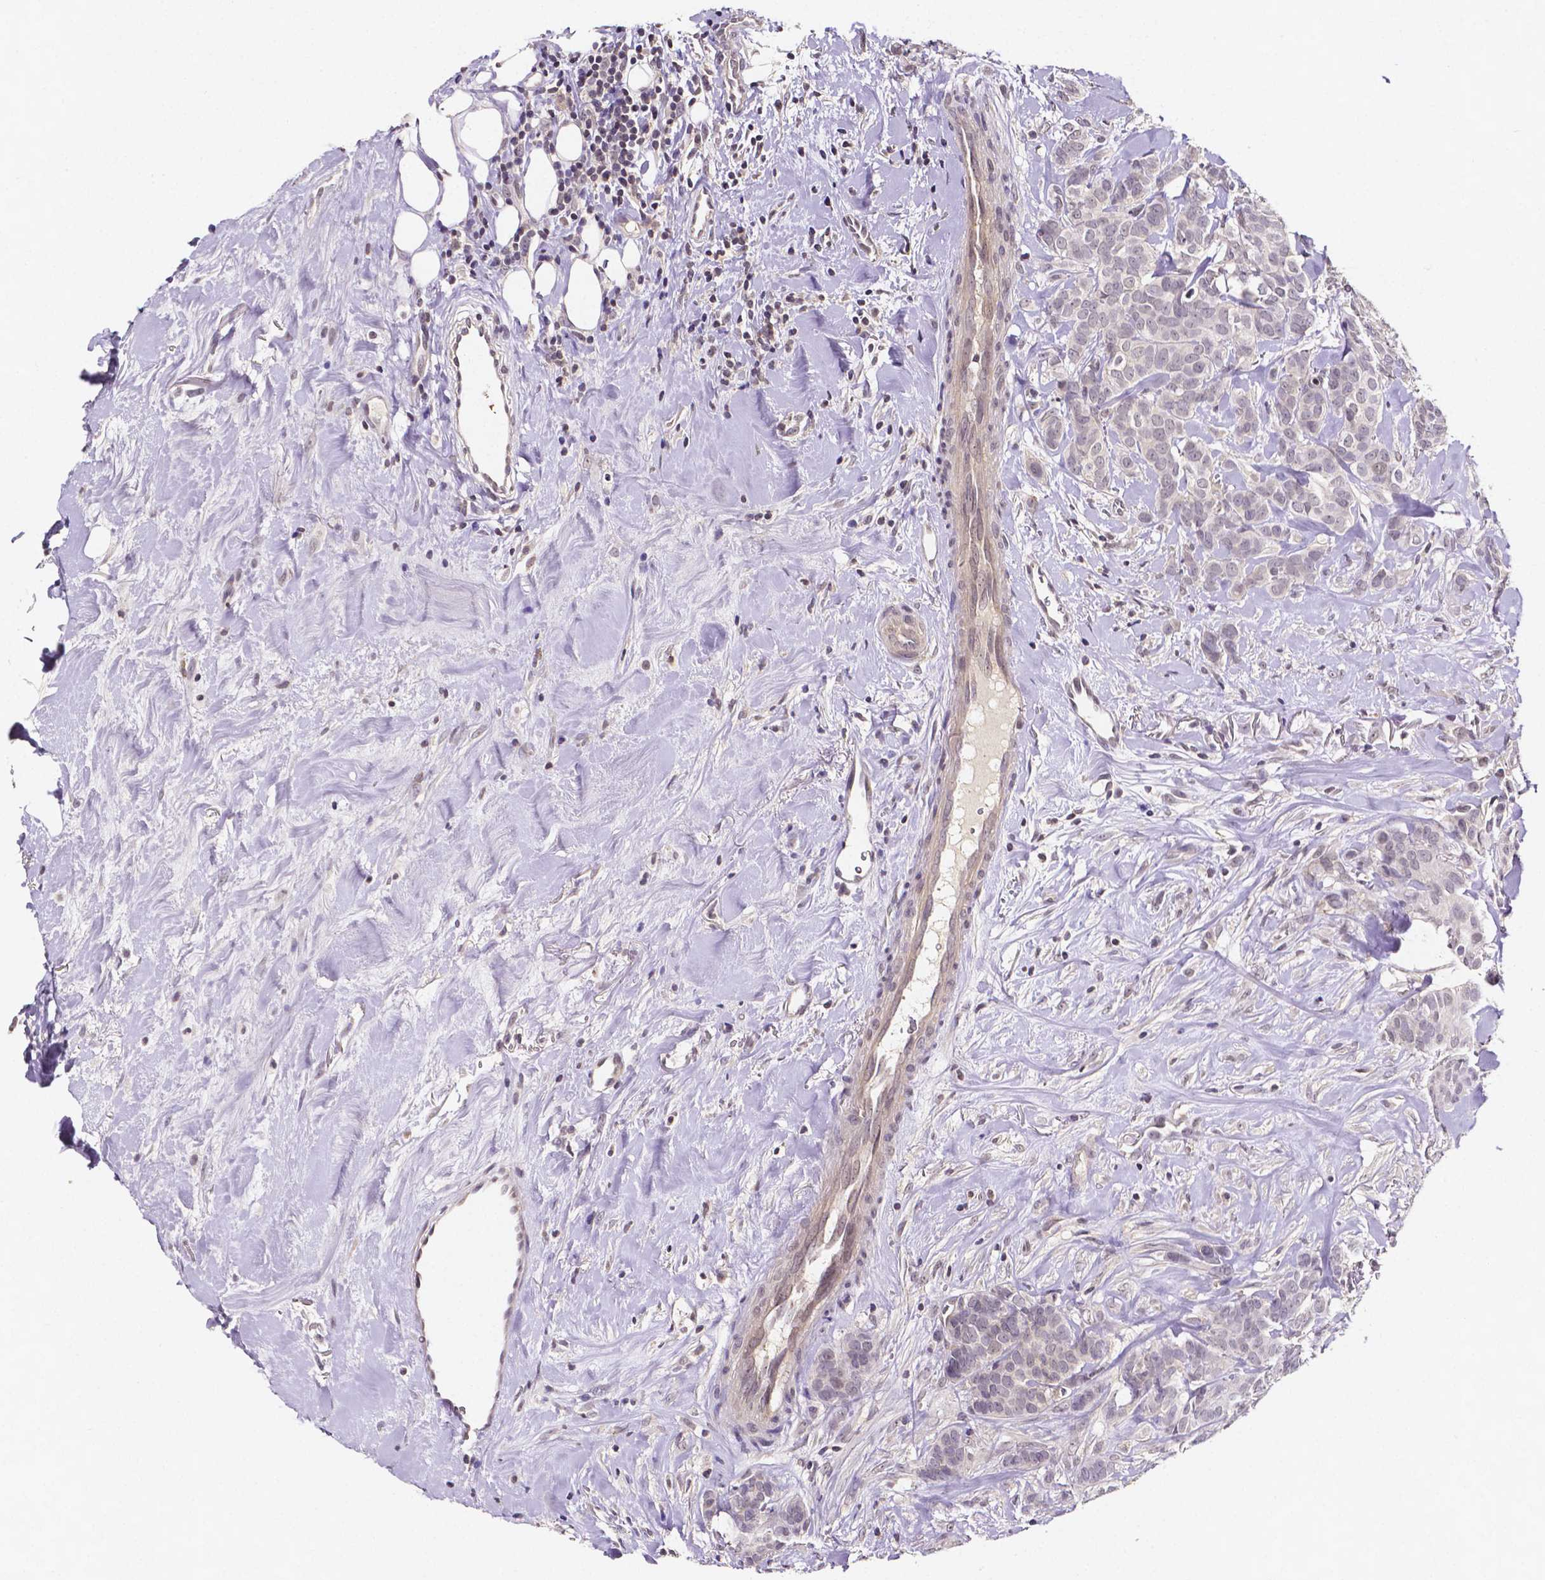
{"staining": {"intensity": "negative", "quantity": "none", "location": "none"}, "tissue": "breast cancer", "cell_type": "Tumor cells", "image_type": "cancer", "snomed": [{"axis": "morphology", "description": "Duct carcinoma"}, {"axis": "topography", "description": "Breast"}], "caption": "There is no significant positivity in tumor cells of breast cancer.", "gene": "NRGN", "patient": {"sex": "female", "age": 84}}